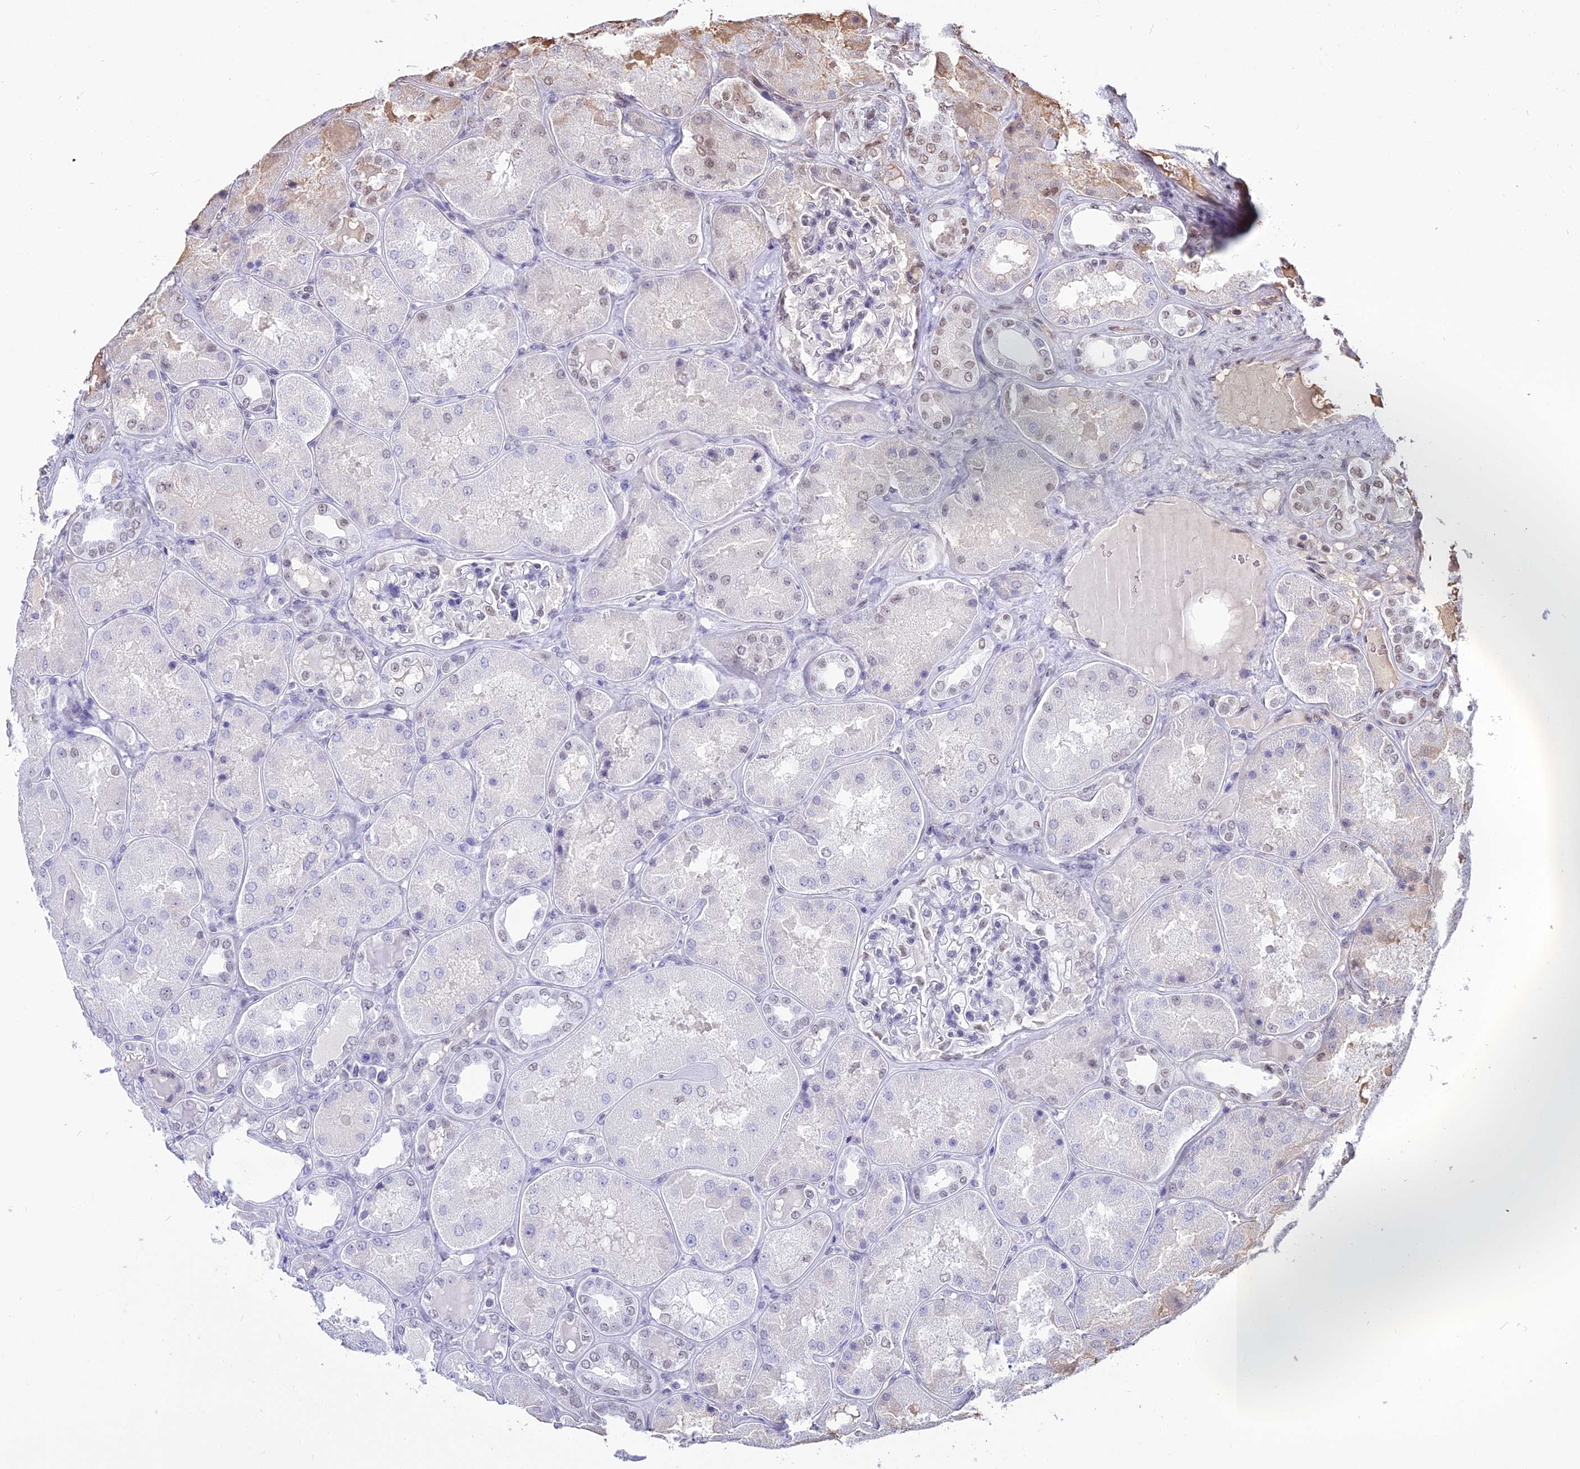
{"staining": {"intensity": "moderate", "quantity": "25%-75%", "location": "nuclear"}, "tissue": "kidney", "cell_type": "Cells in glomeruli", "image_type": "normal", "snomed": [{"axis": "morphology", "description": "Normal tissue, NOS"}, {"axis": "topography", "description": "Kidney"}], "caption": "This is a histology image of immunohistochemistry (IHC) staining of unremarkable kidney, which shows moderate positivity in the nuclear of cells in glomeruli.", "gene": "RBM12", "patient": {"sex": "female", "age": 56}}